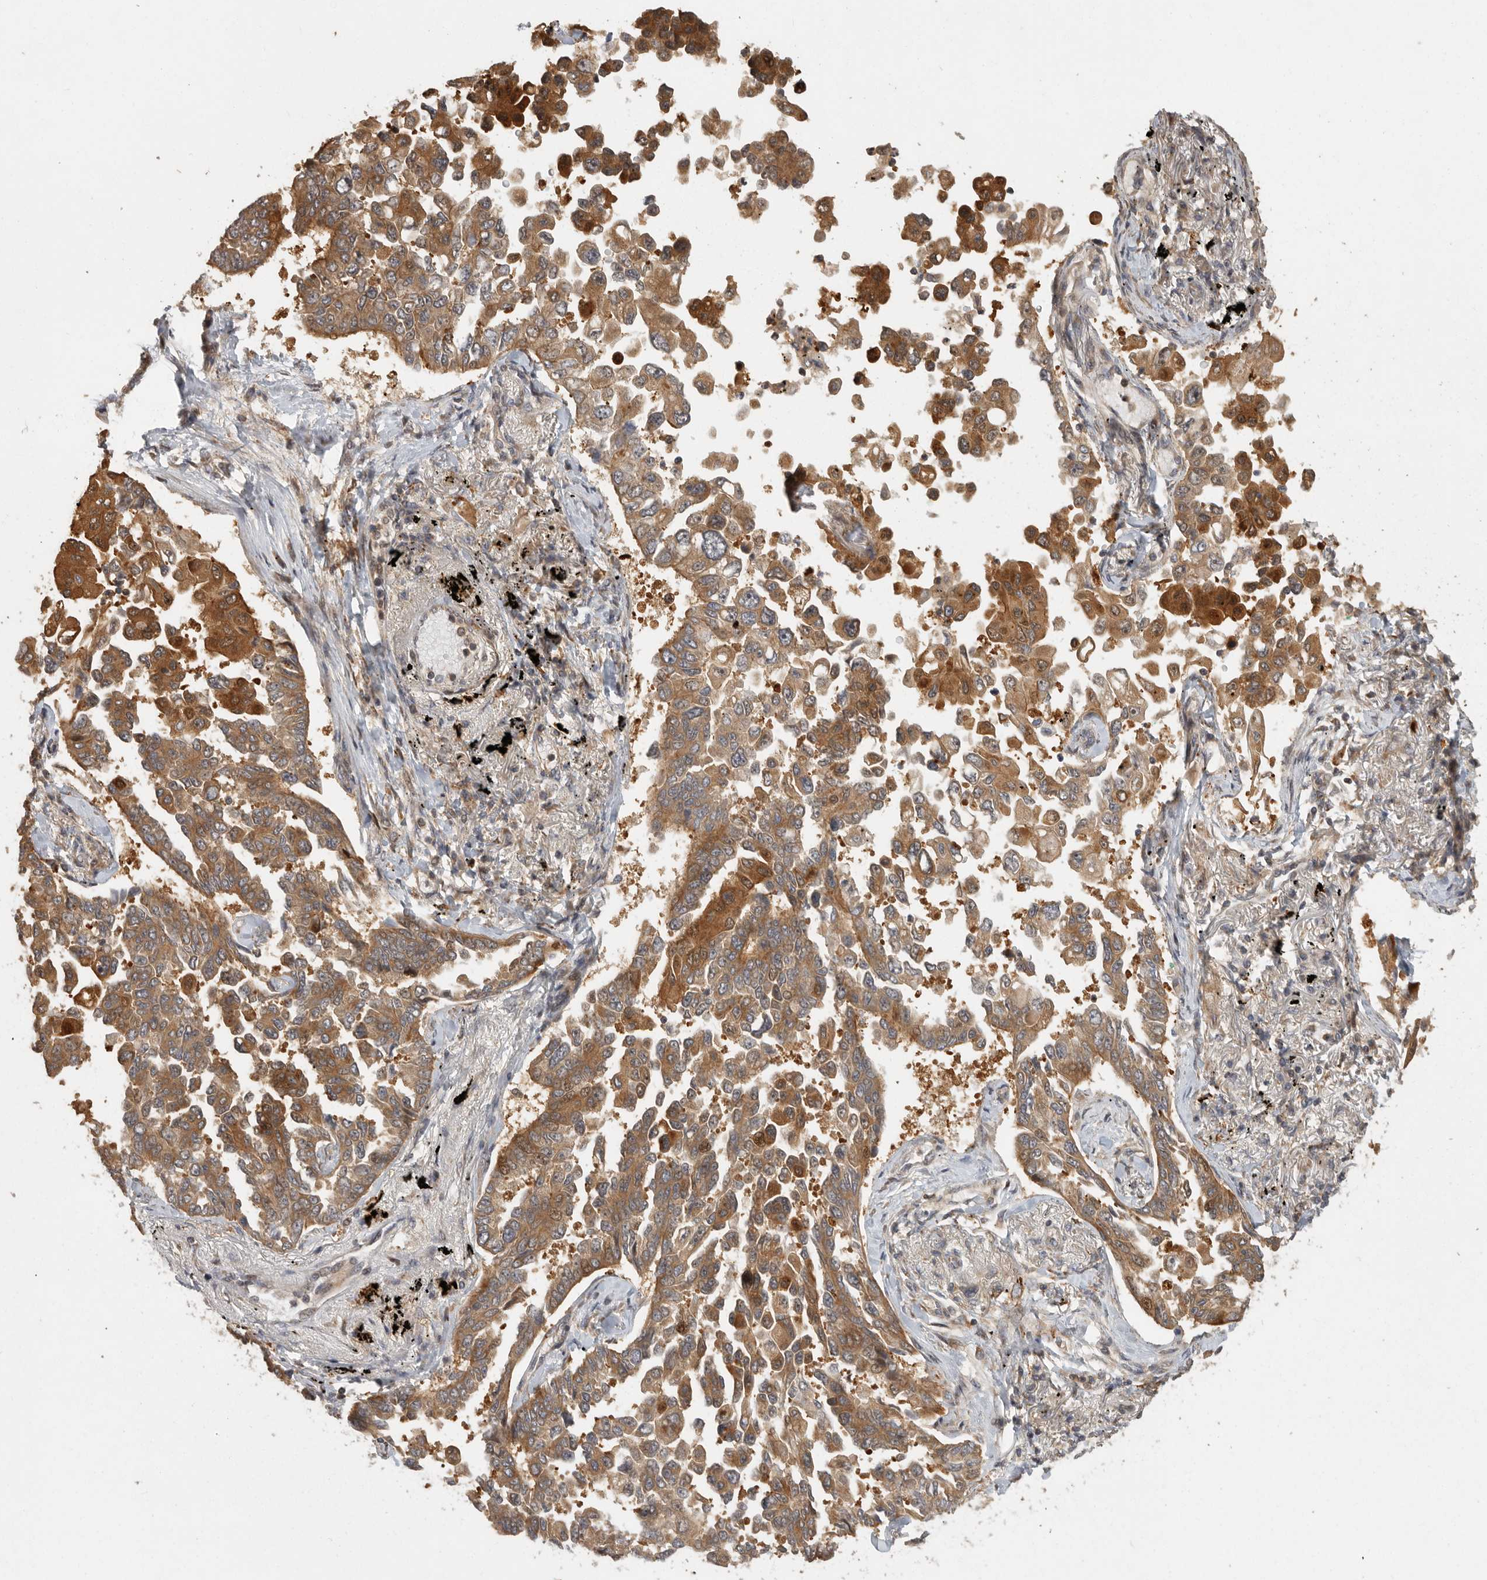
{"staining": {"intensity": "moderate", "quantity": ">75%", "location": "cytoplasmic/membranous,nuclear"}, "tissue": "lung cancer", "cell_type": "Tumor cells", "image_type": "cancer", "snomed": [{"axis": "morphology", "description": "Adenocarcinoma, NOS"}, {"axis": "topography", "description": "Lung"}], "caption": "About >75% of tumor cells in human lung adenocarcinoma exhibit moderate cytoplasmic/membranous and nuclear protein expression as visualized by brown immunohistochemical staining.", "gene": "SWT1", "patient": {"sex": "female", "age": 67}}